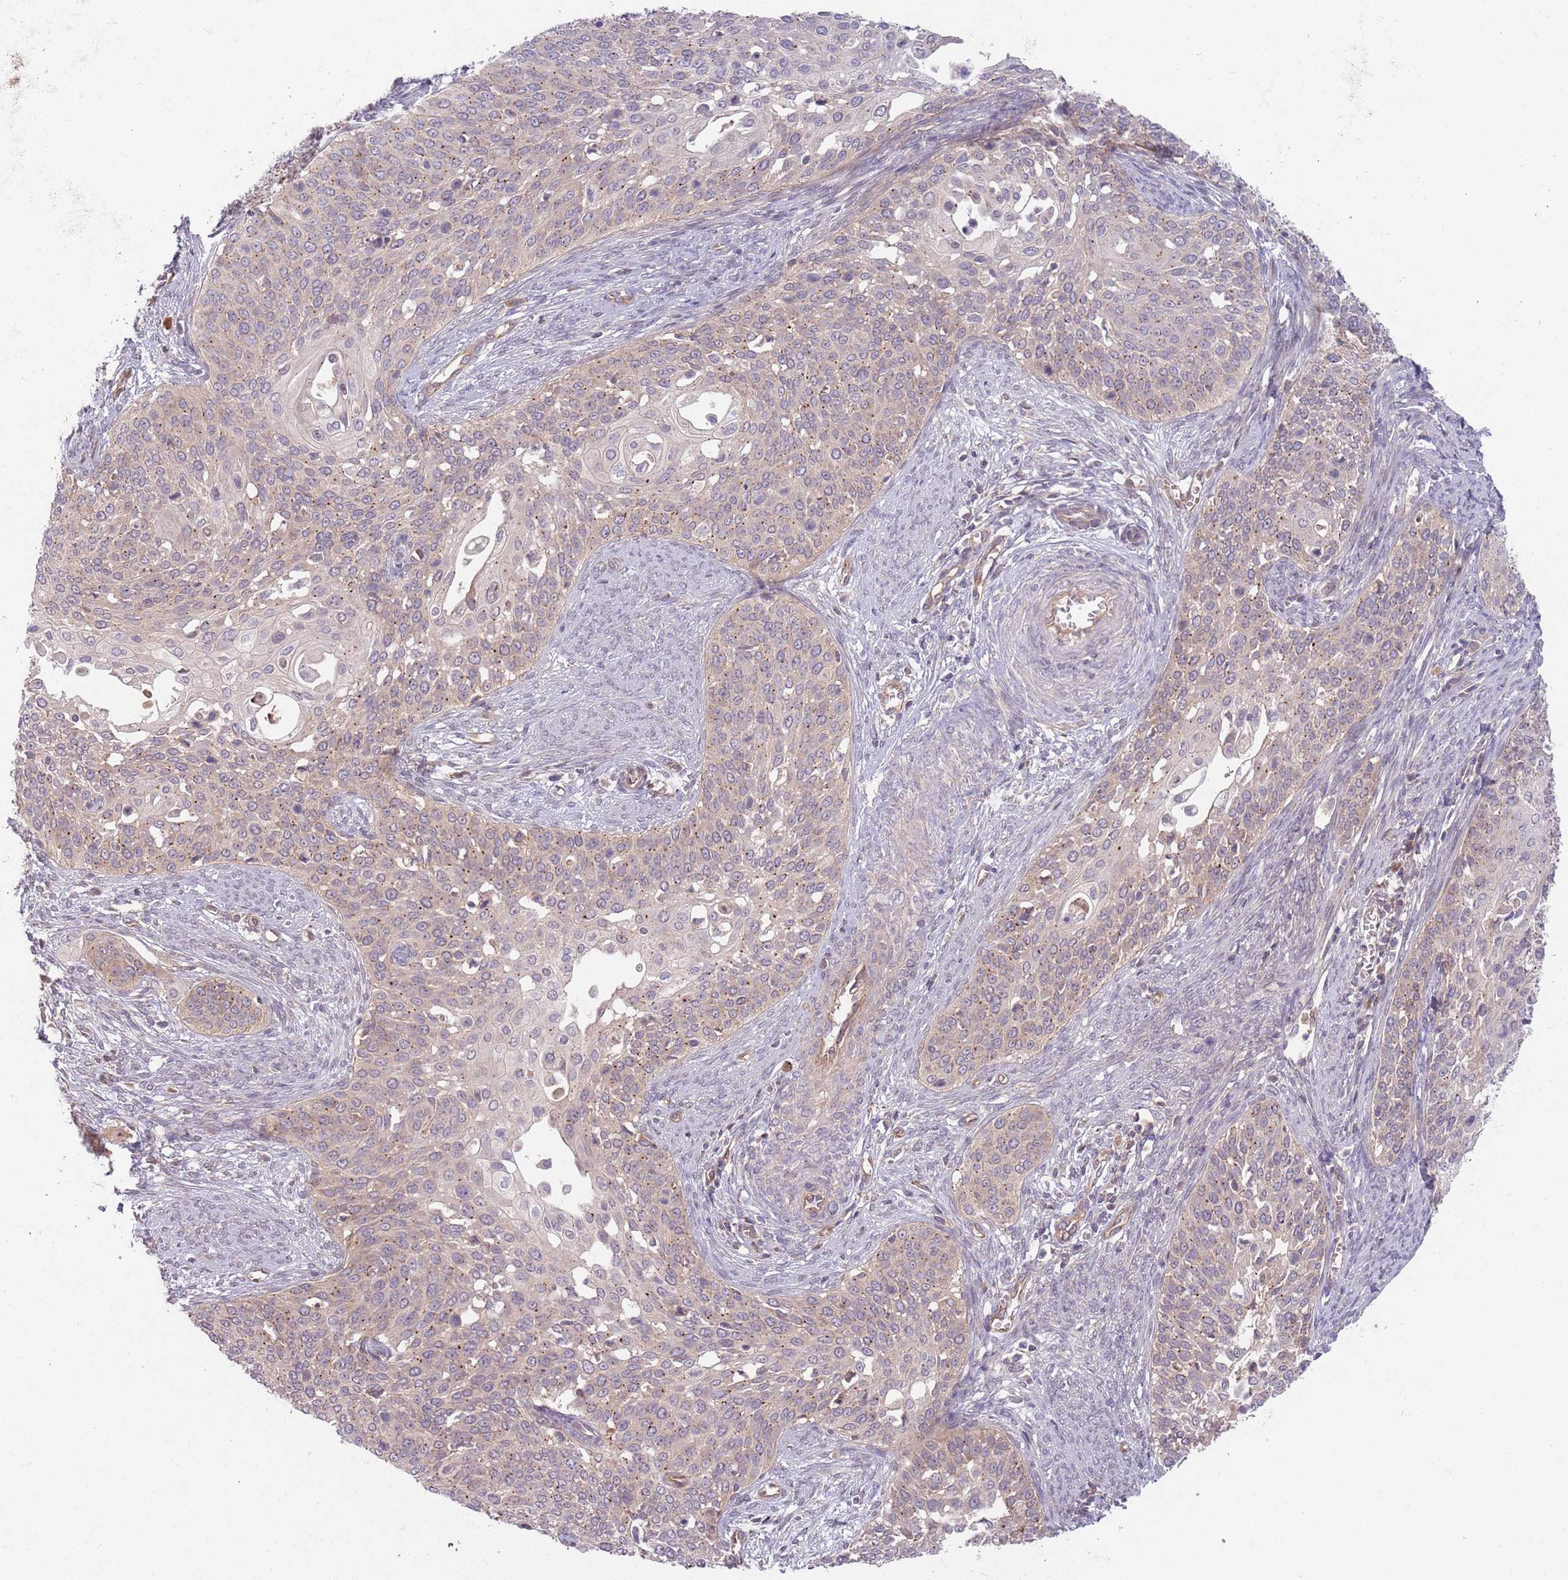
{"staining": {"intensity": "weak", "quantity": "<25%", "location": "cytoplasmic/membranous"}, "tissue": "cervical cancer", "cell_type": "Tumor cells", "image_type": "cancer", "snomed": [{"axis": "morphology", "description": "Squamous cell carcinoma, NOS"}, {"axis": "topography", "description": "Cervix"}], "caption": "High power microscopy histopathology image of an IHC photomicrograph of cervical cancer (squamous cell carcinoma), revealing no significant expression in tumor cells.", "gene": "SAV1", "patient": {"sex": "female", "age": 44}}